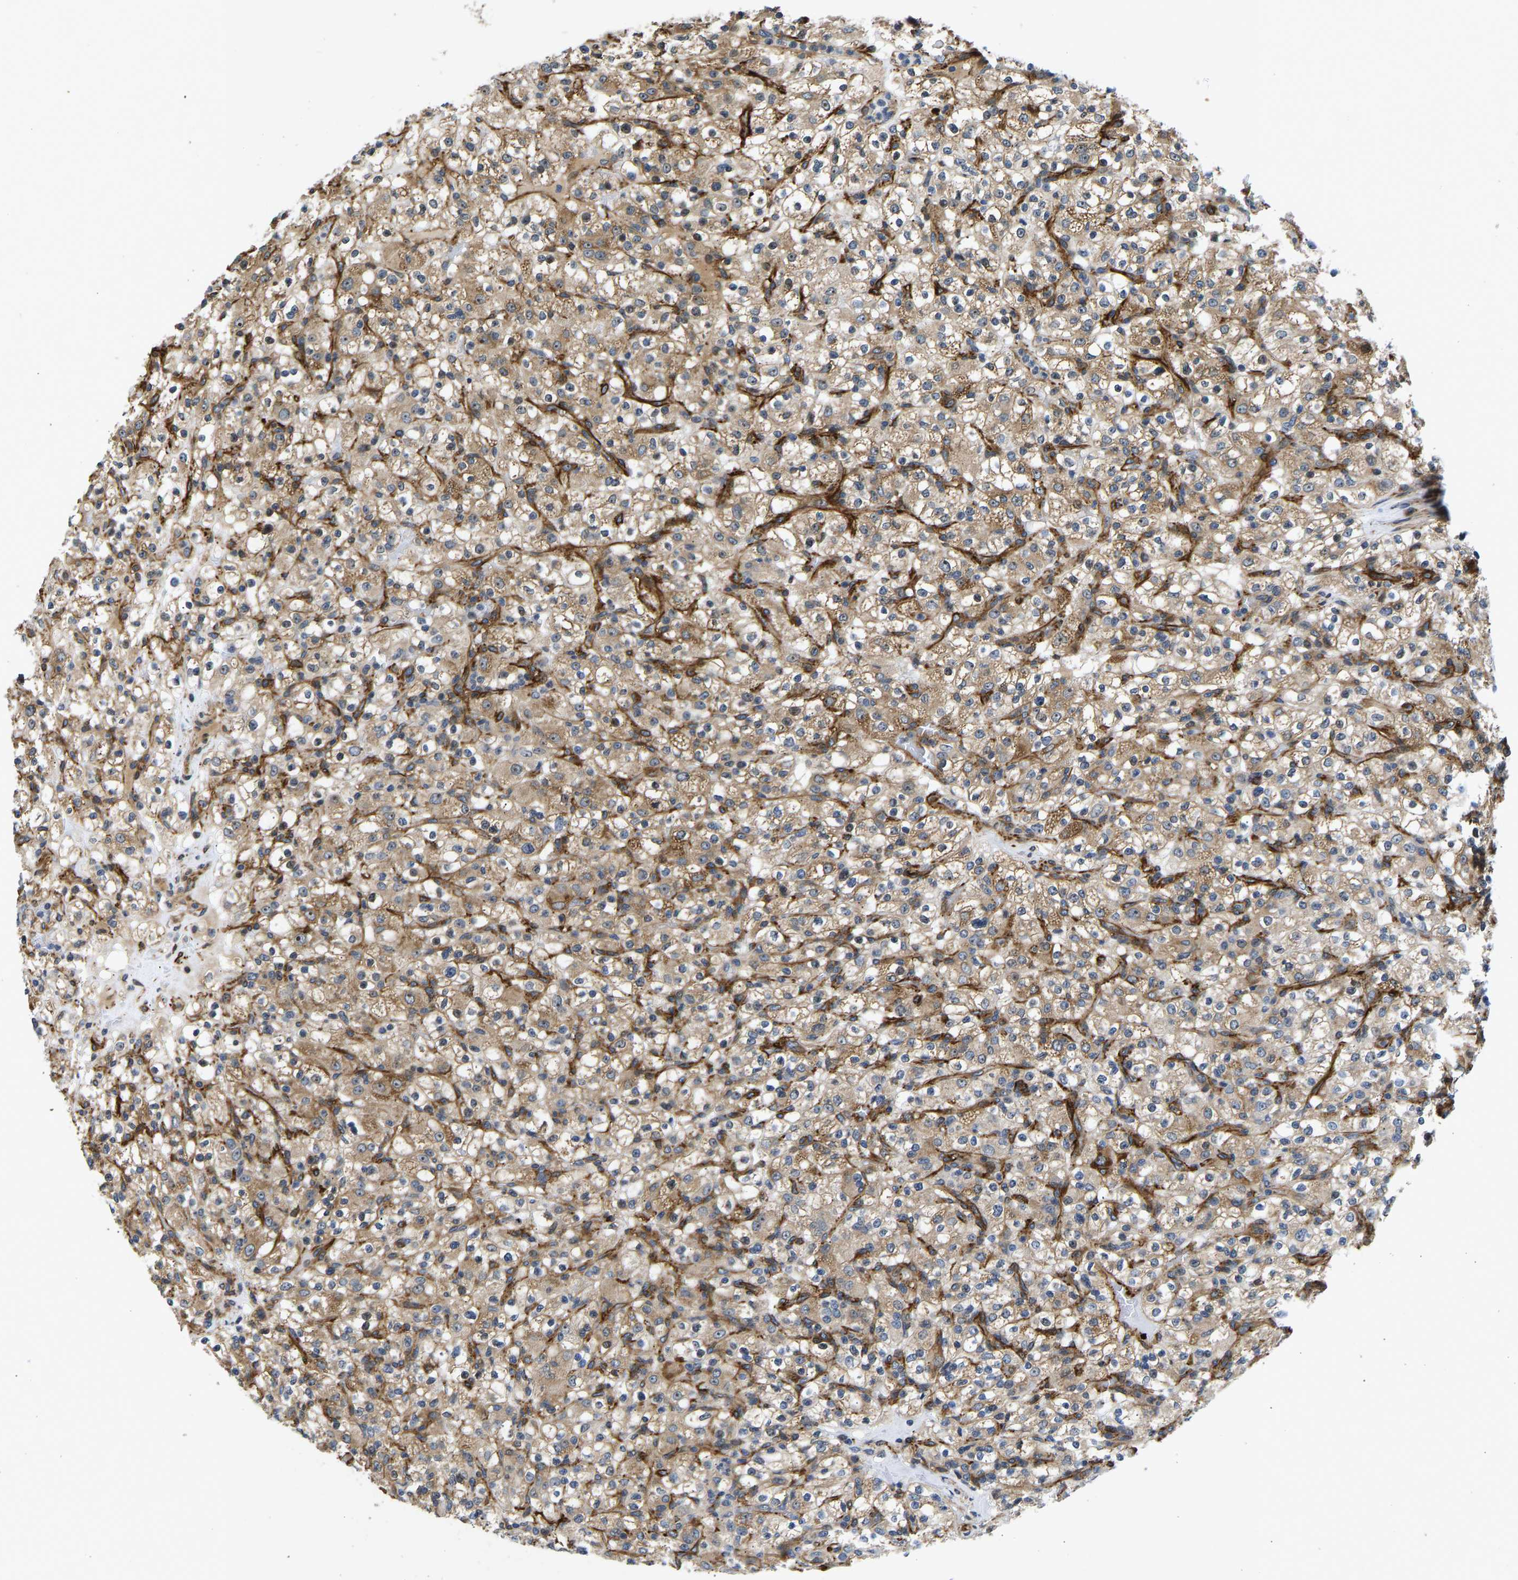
{"staining": {"intensity": "moderate", "quantity": ">75%", "location": "cytoplasmic/membranous"}, "tissue": "renal cancer", "cell_type": "Tumor cells", "image_type": "cancer", "snomed": [{"axis": "morphology", "description": "Normal tissue, NOS"}, {"axis": "morphology", "description": "Adenocarcinoma, NOS"}, {"axis": "topography", "description": "Kidney"}], "caption": "Moderate cytoplasmic/membranous protein staining is identified in about >75% of tumor cells in renal cancer (adenocarcinoma).", "gene": "RESF1", "patient": {"sex": "female", "age": 72}}